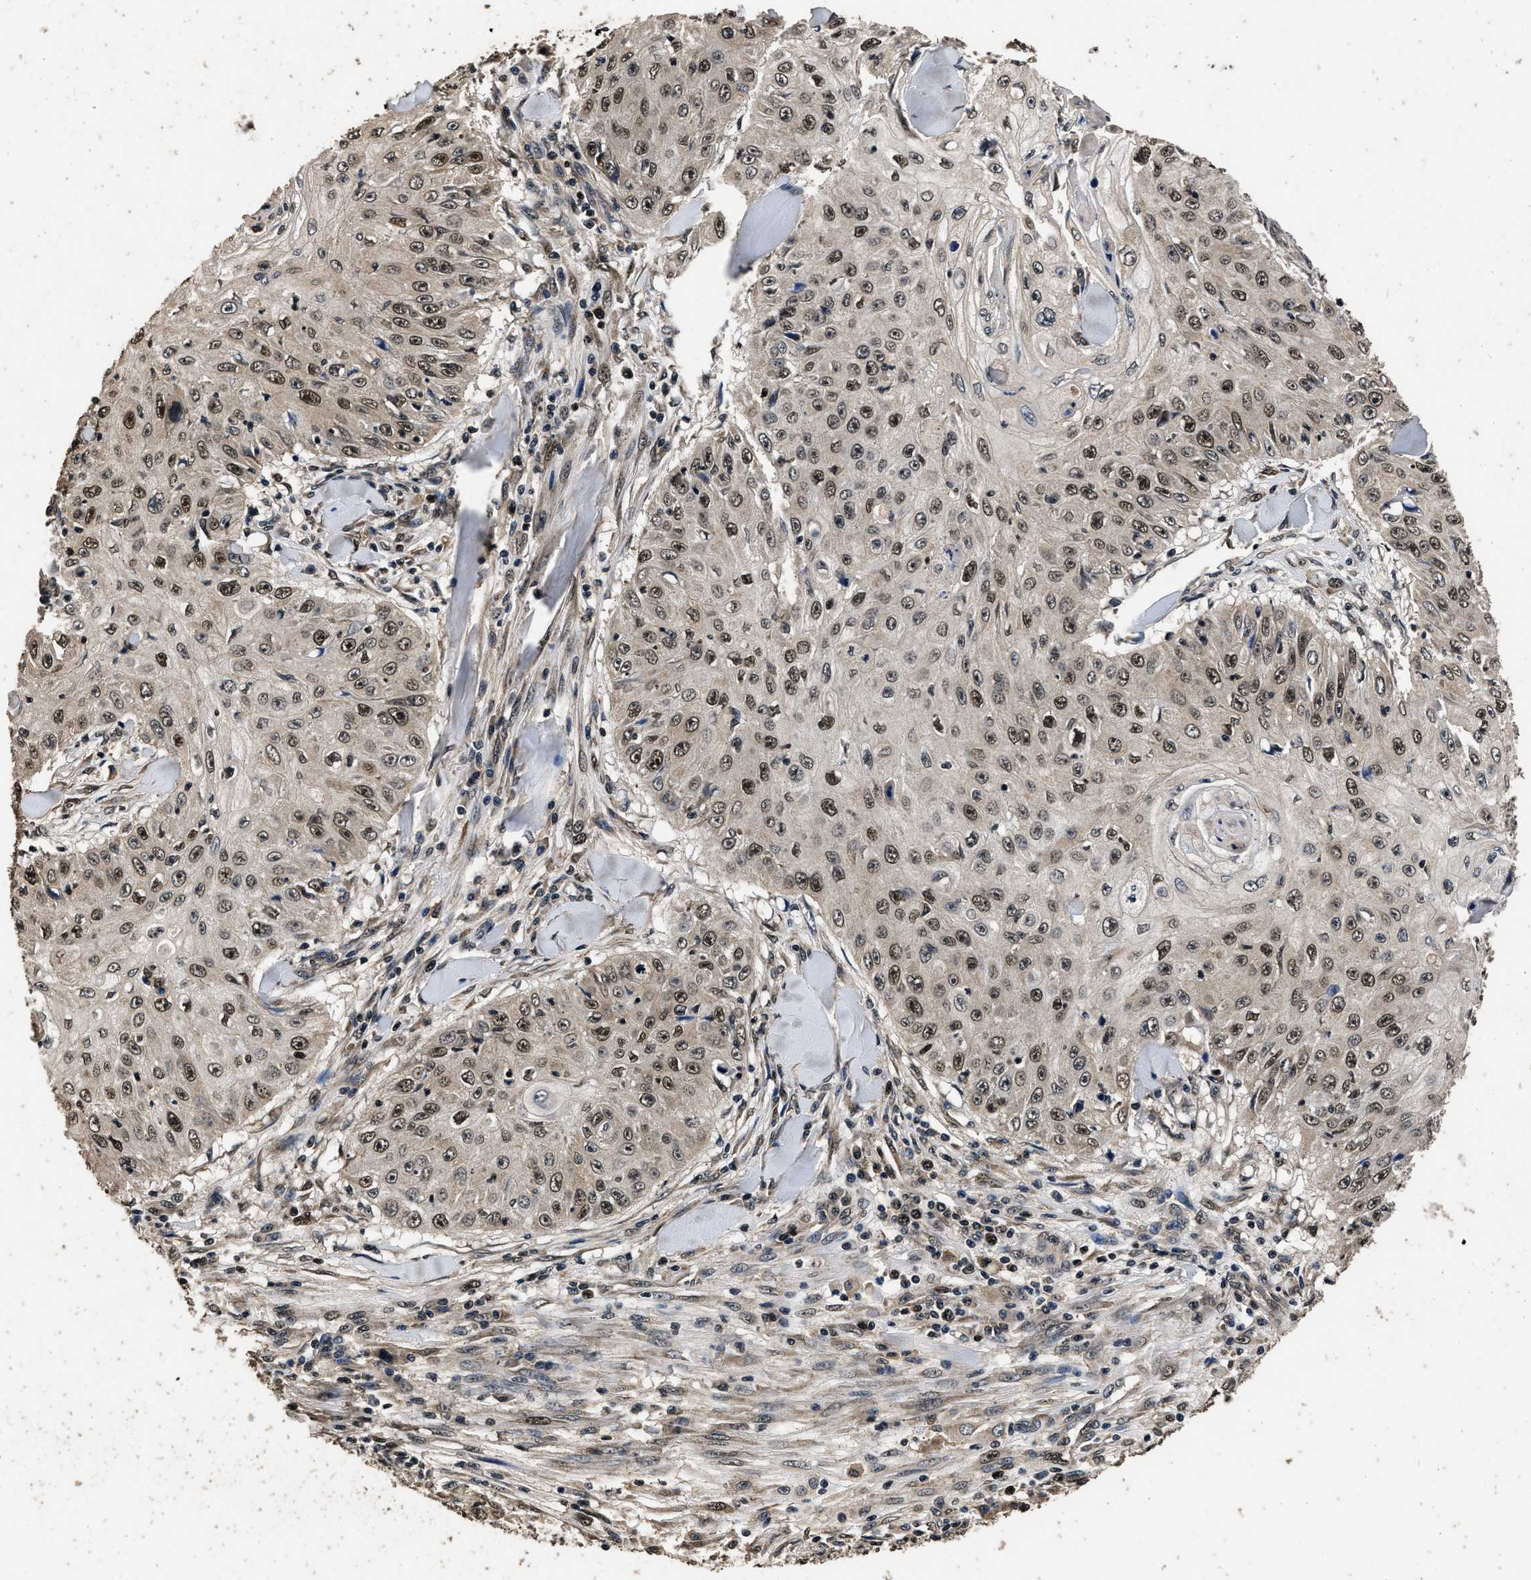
{"staining": {"intensity": "moderate", "quantity": ">75%", "location": "nuclear"}, "tissue": "skin cancer", "cell_type": "Tumor cells", "image_type": "cancer", "snomed": [{"axis": "morphology", "description": "Squamous cell carcinoma, NOS"}, {"axis": "topography", "description": "Skin"}], "caption": "Human skin squamous cell carcinoma stained with a brown dye demonstrates moderate nuclear positive staining in approximately >75% of tumor cells.", "gene": "CSTF1", "patient": {"sex": "male", "age": 86}}